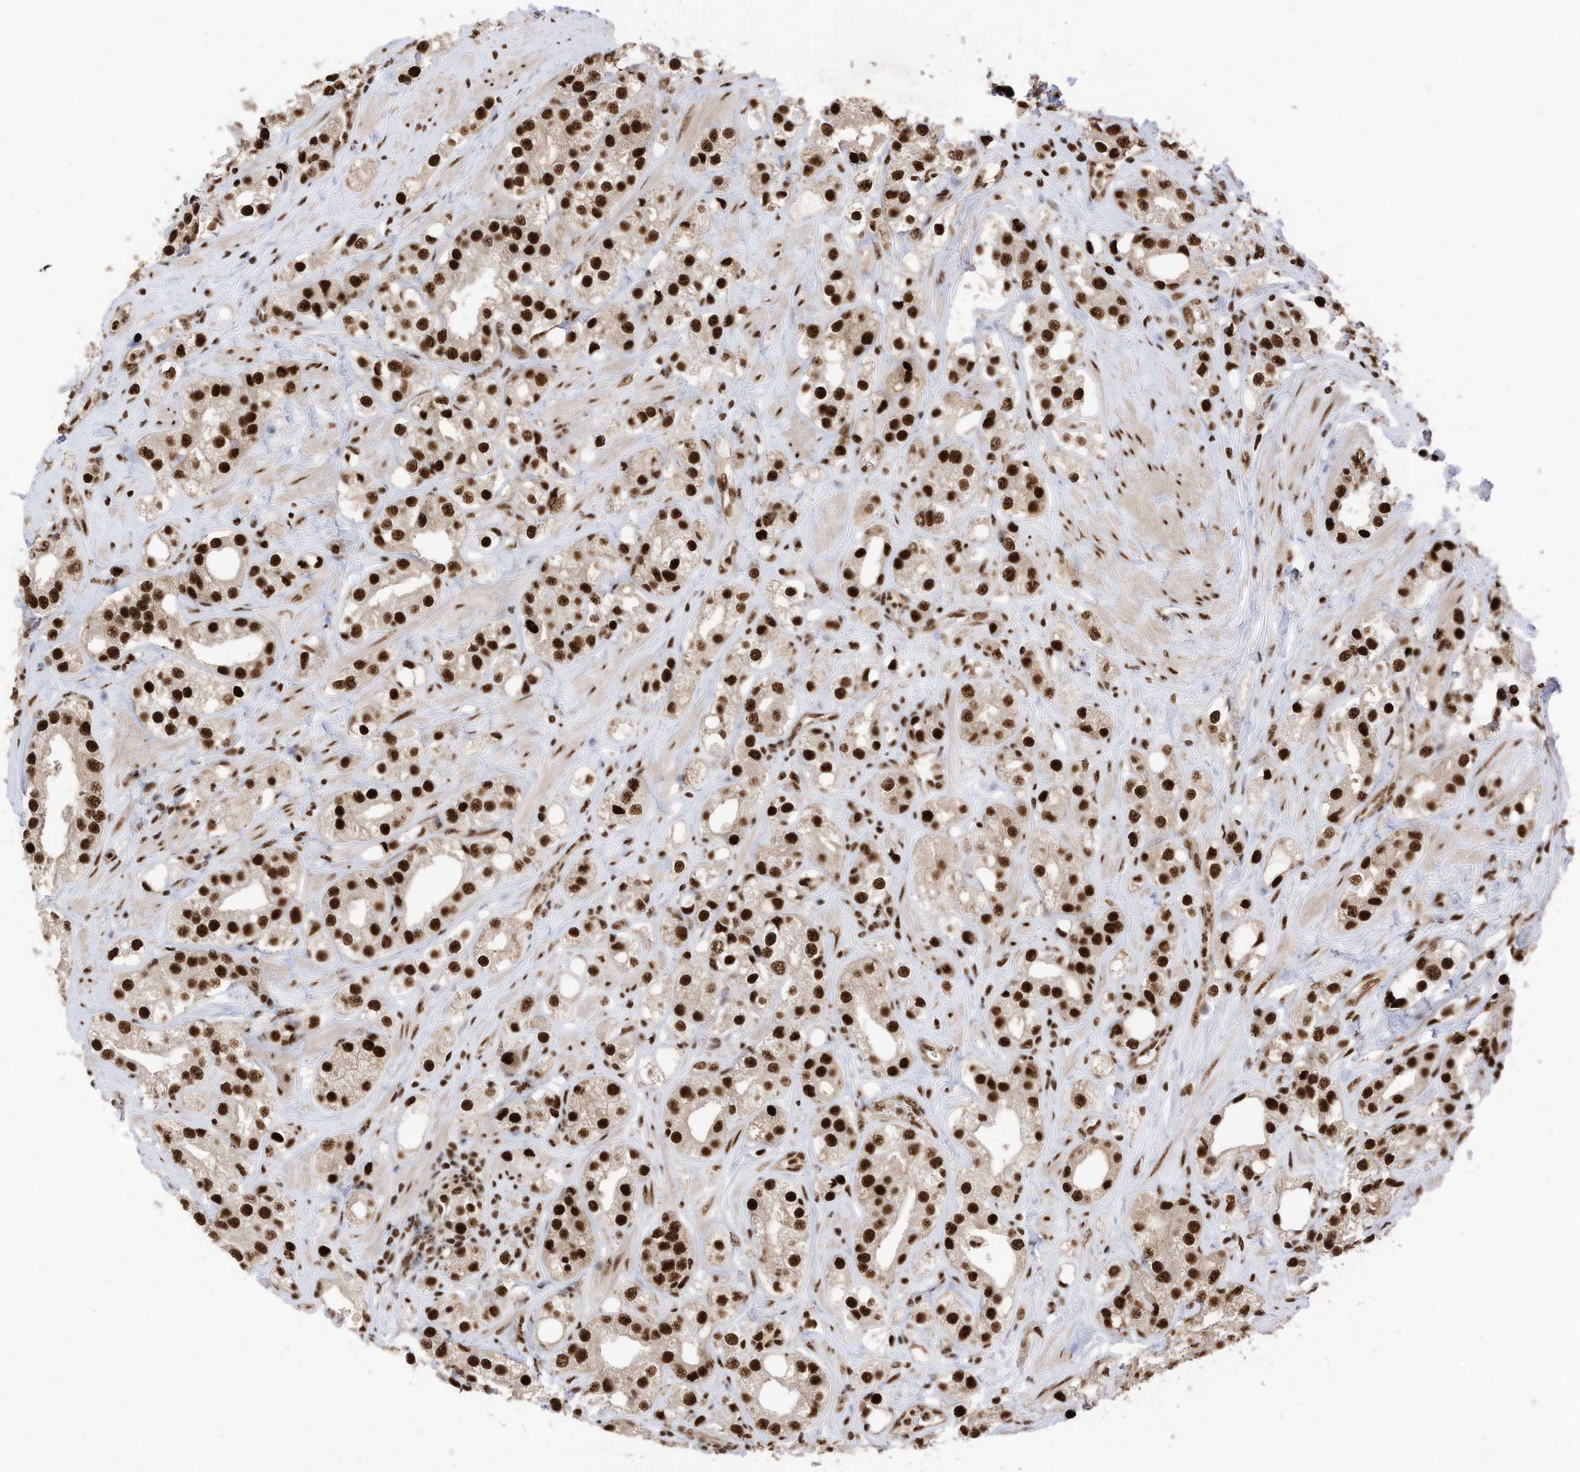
{"staining": {"intensity": "strong", "quantity": ">75%", "location": "nuclear"}, "tissue": "prostate cancer", "cell_type": "Tumor cells", "image_type": "cancer", "snomed": [{"axis": "morphology", "description": "Adenocarcinoma, NOS"}, {"axis": "topography", "description": "Prostate"}], "caption": "Prostate cancer stained with a protein marker exhibits strong staining in tumor cells.", "gene": "SF3A3", "patient": {"sex": "male", "age": 79}}